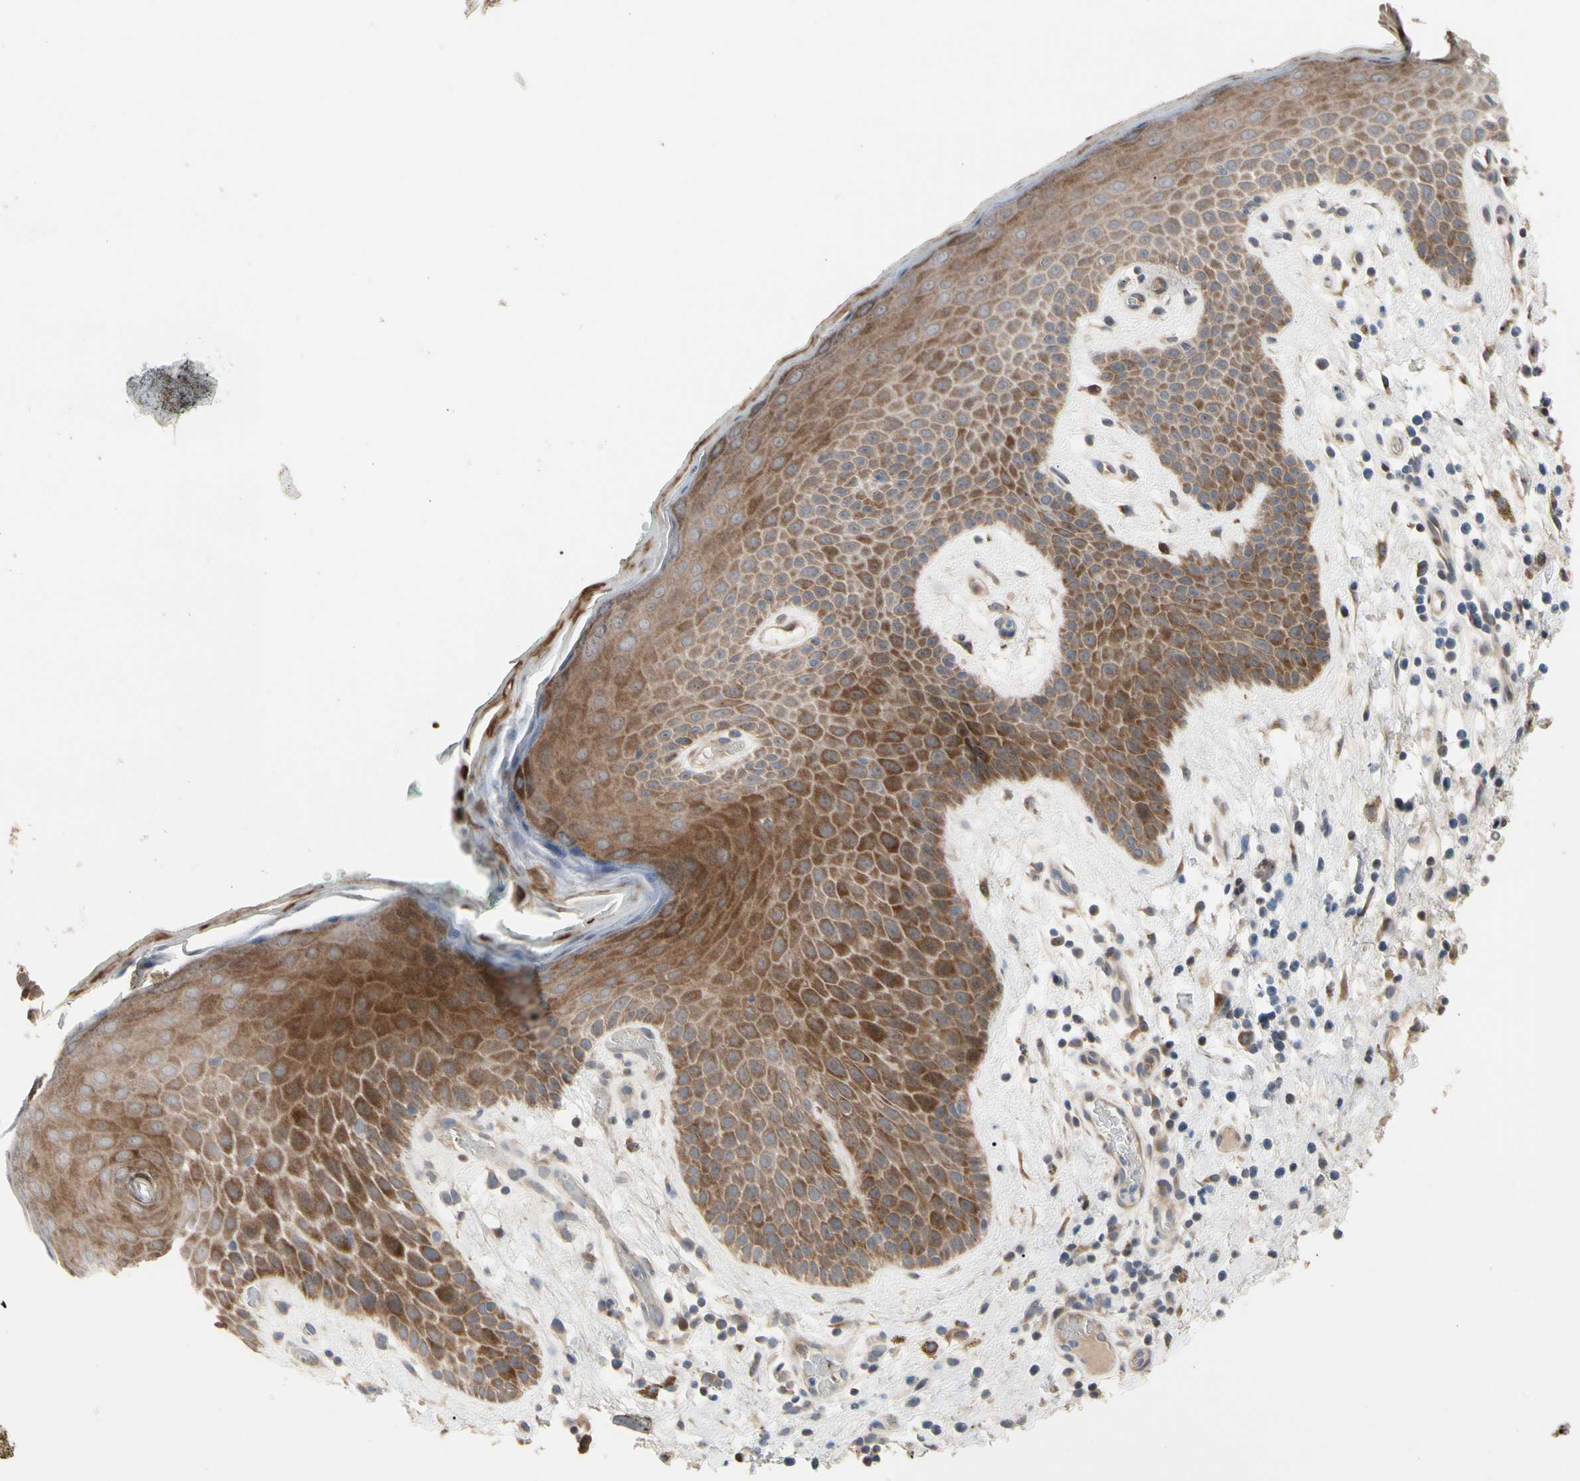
{"staining": {"intensity": "moderate", "quantity": ">75%", "location": "cytoplasmic/membranous"}, "tissue": "skin", "cell_type": "Epidermal cells", "image_type": "normal", "snomed": [{"axis": "morphology", "description": "Normal tissue, NOS"}, {"axis": "topography", "description": "Anal"}], "caption": "An immunohistochemistry micrograph of benign tissue is shown. Protein staining in brown highlights moderate cytoplasmic/membranous positivity in skin within epidermal cells. Using DAB (3,3'-diaminobenzidine) (brown) and hematoxylin (blue) stains, captured at high magnification using brightfield microscopy.", "gene": "HMGCR", "patient": {"sex": "male", "age": 74}}